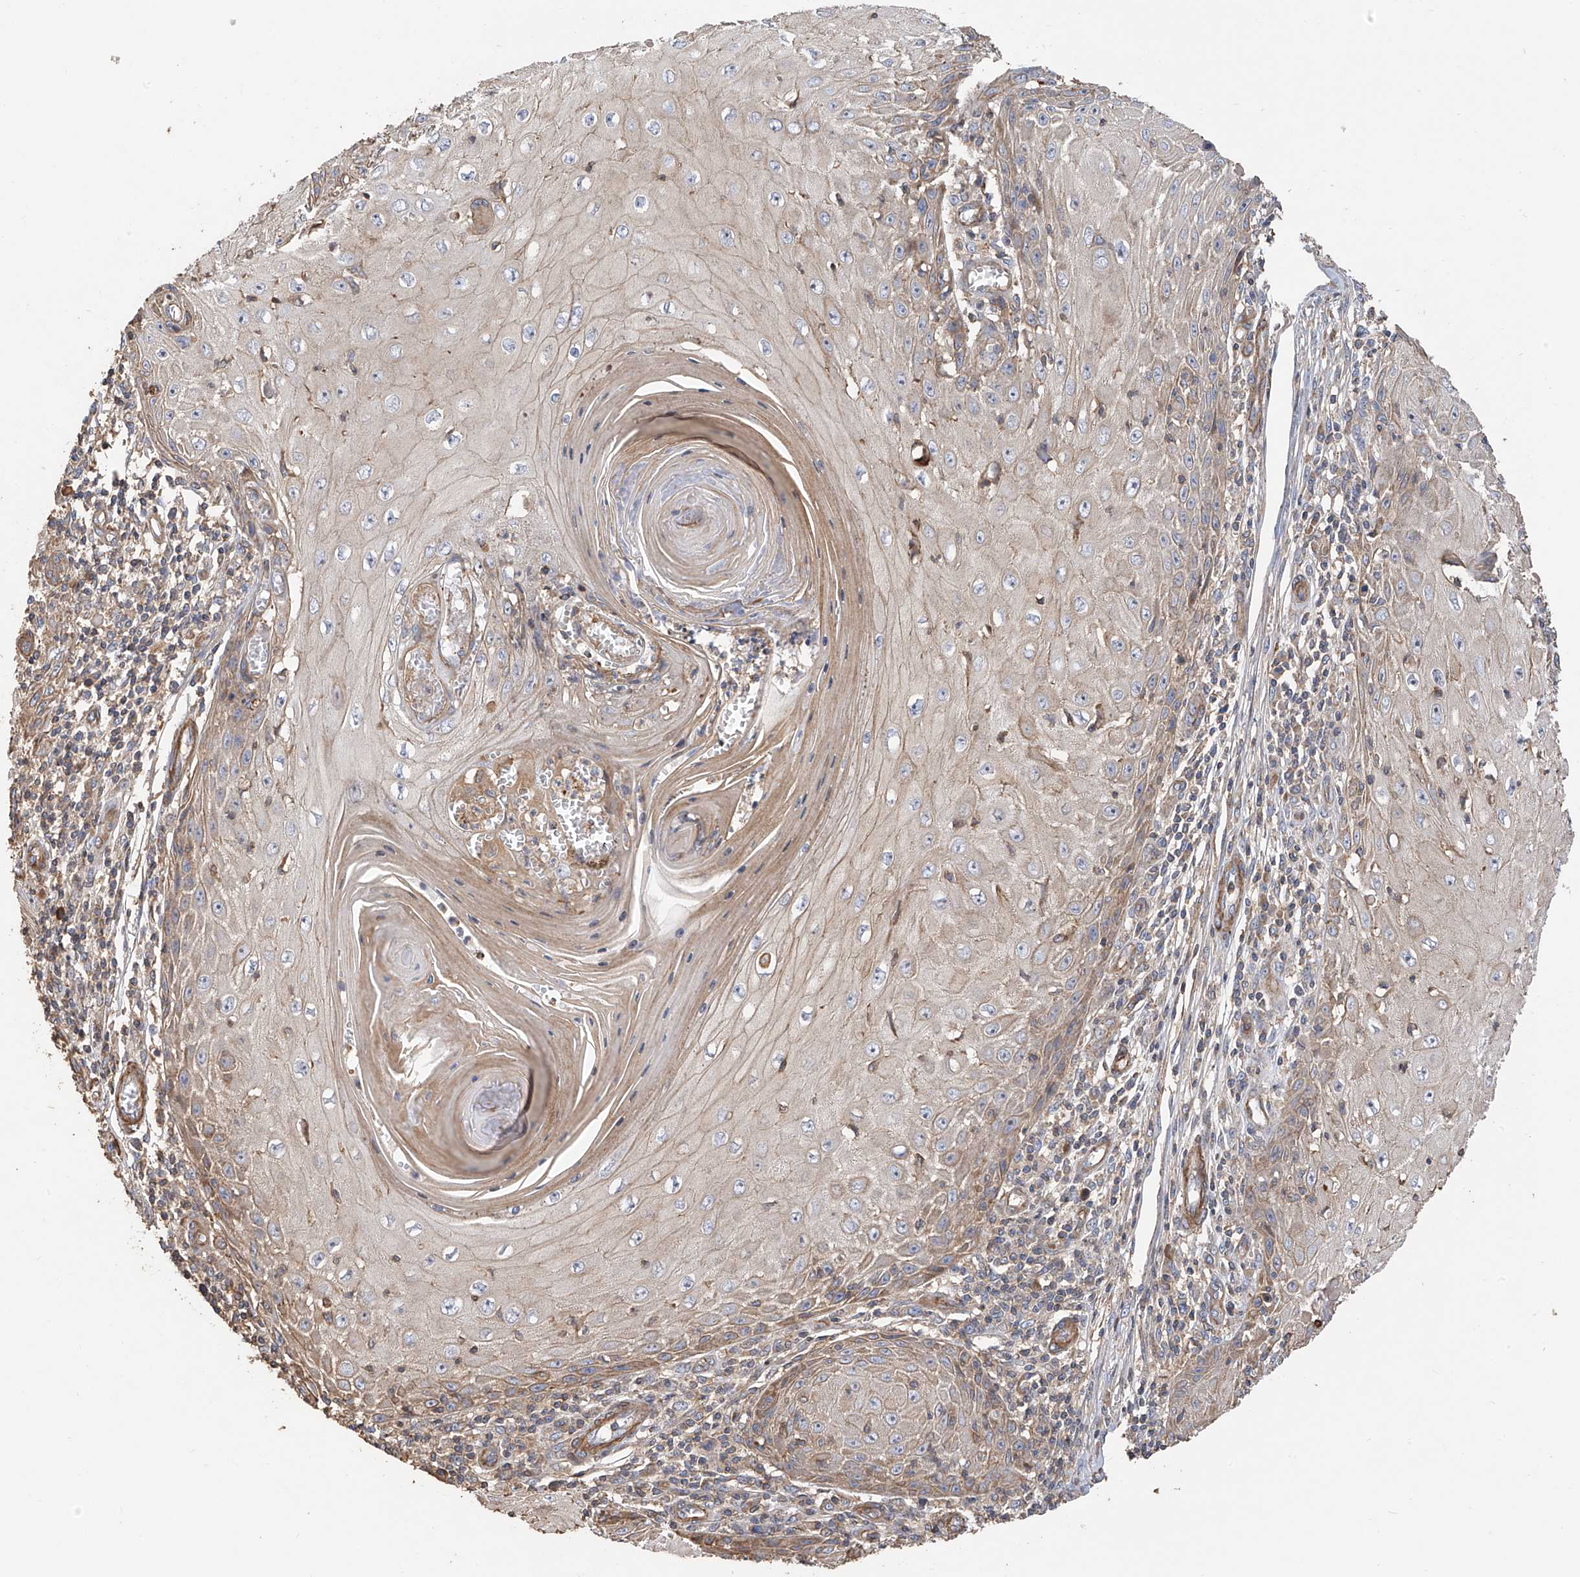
{"staining": {"intensity": "weak", "quantity": "25%-75%", "location": "cytoplasmic/membranous"}, "tissue": "skin cancer", "cell_type": "Tumor cells", "image_type": "cancer", "snomed": [{"axis": "morphology", "description": "Squamous cell carcinoma, NOS"}, {"axis": "topography", "description": "Skin"}], "caption": "Tumor cells display low levels of weak cytoplasmic/membranous staining in approximately 25%-75% of cells in squamous cell carcinoma (skin).", "gene": "SLC43A3", "patient": {"sex": "female", "age": 73}}